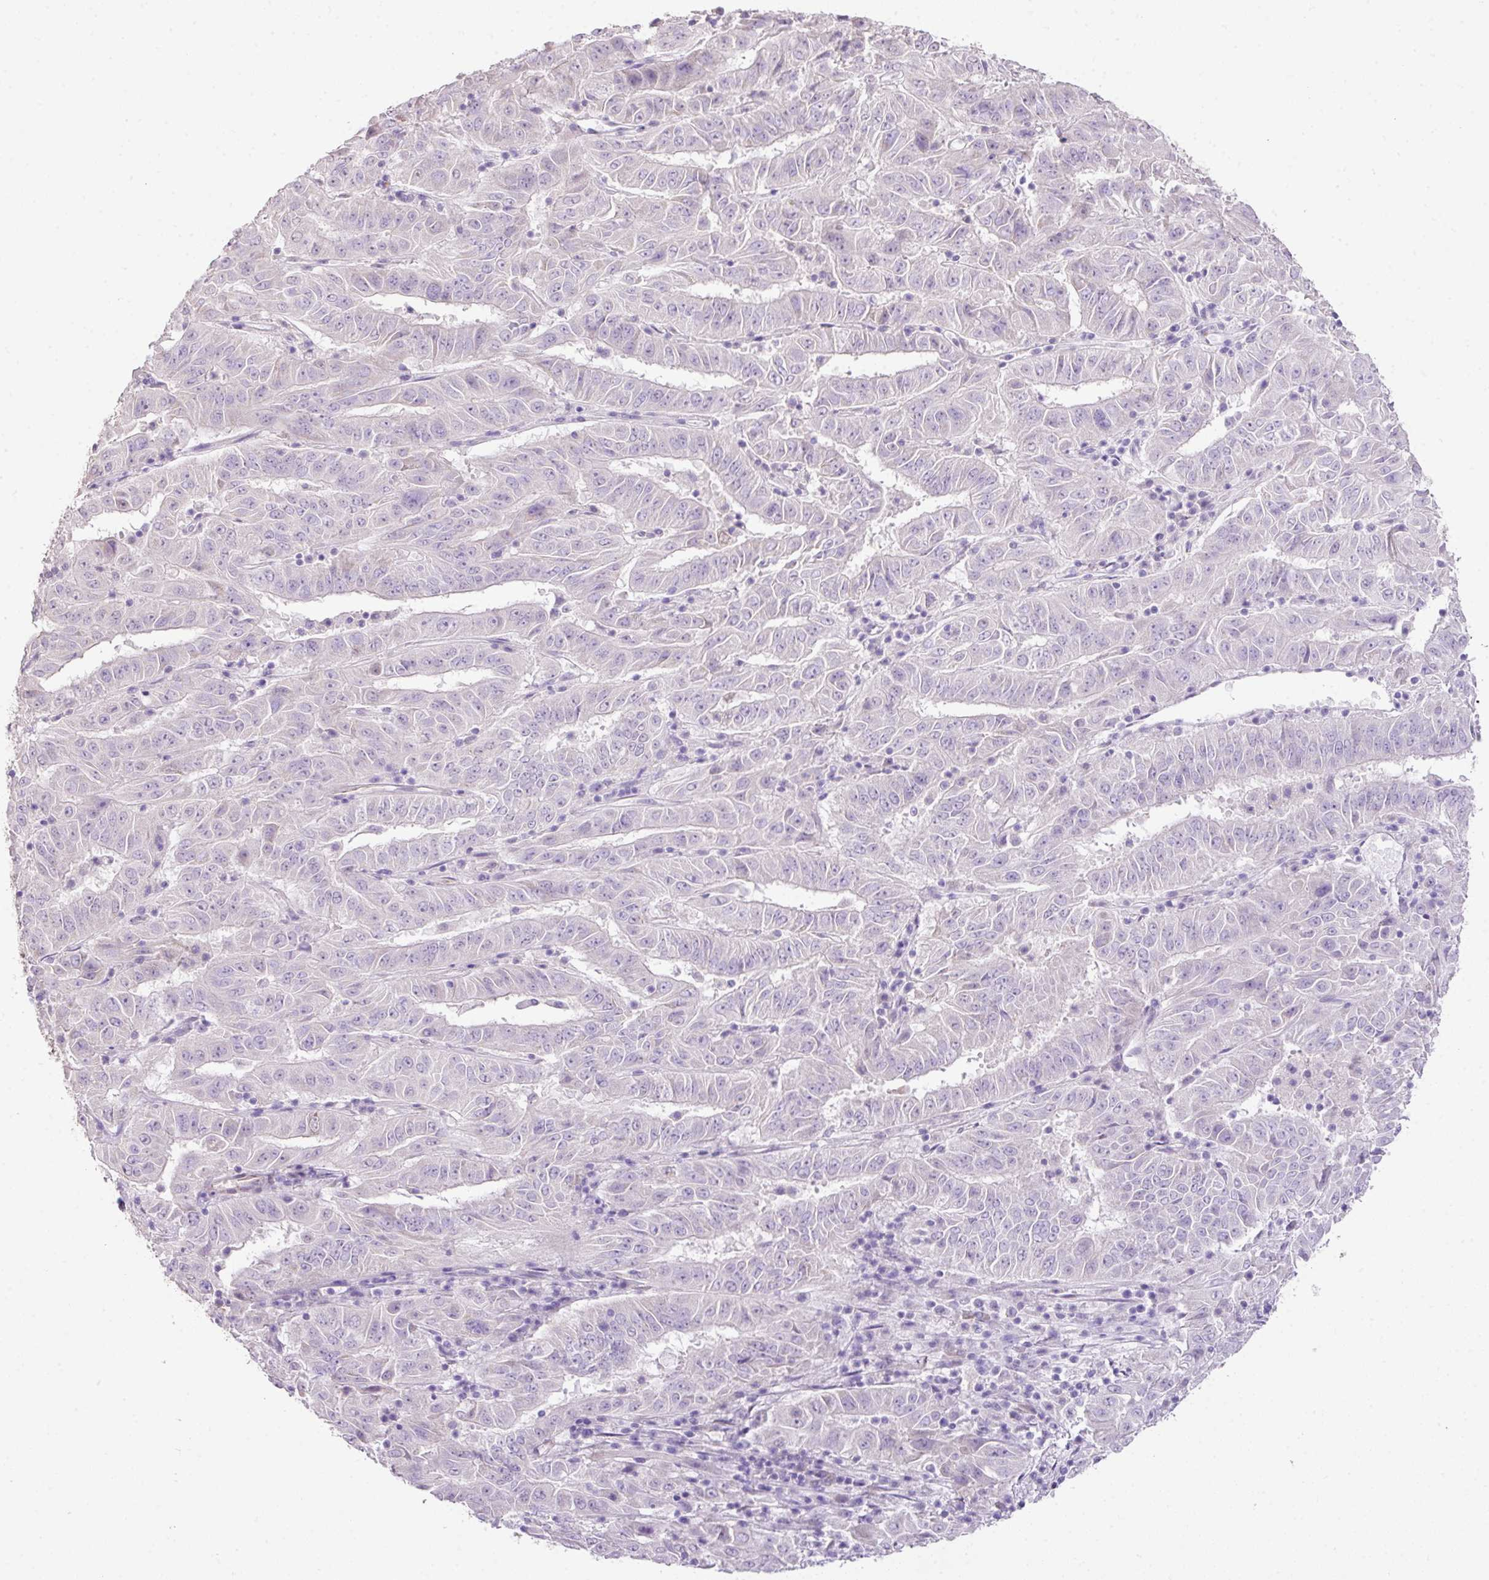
{"staining": {"intensity": "negative", "quantity": "none", "location": "none"}, "tissue": "pancreatic cancer", "cell_type": "Tumor cells", "image_type": "cancer", "snomed": [{"axis": "morphology", "description": "Adenocarcinoma, NOS"}, {"axis": "topography", "description": "Pancreas"}], "caption": "Immunohistochemistry image of neoplastic tissue: pancreatic cancer stained with DAB exhibits no significant protein expression in tumor cells.", "gene": "DIP2A", "patient": {"sex": "male", "age": 63}}